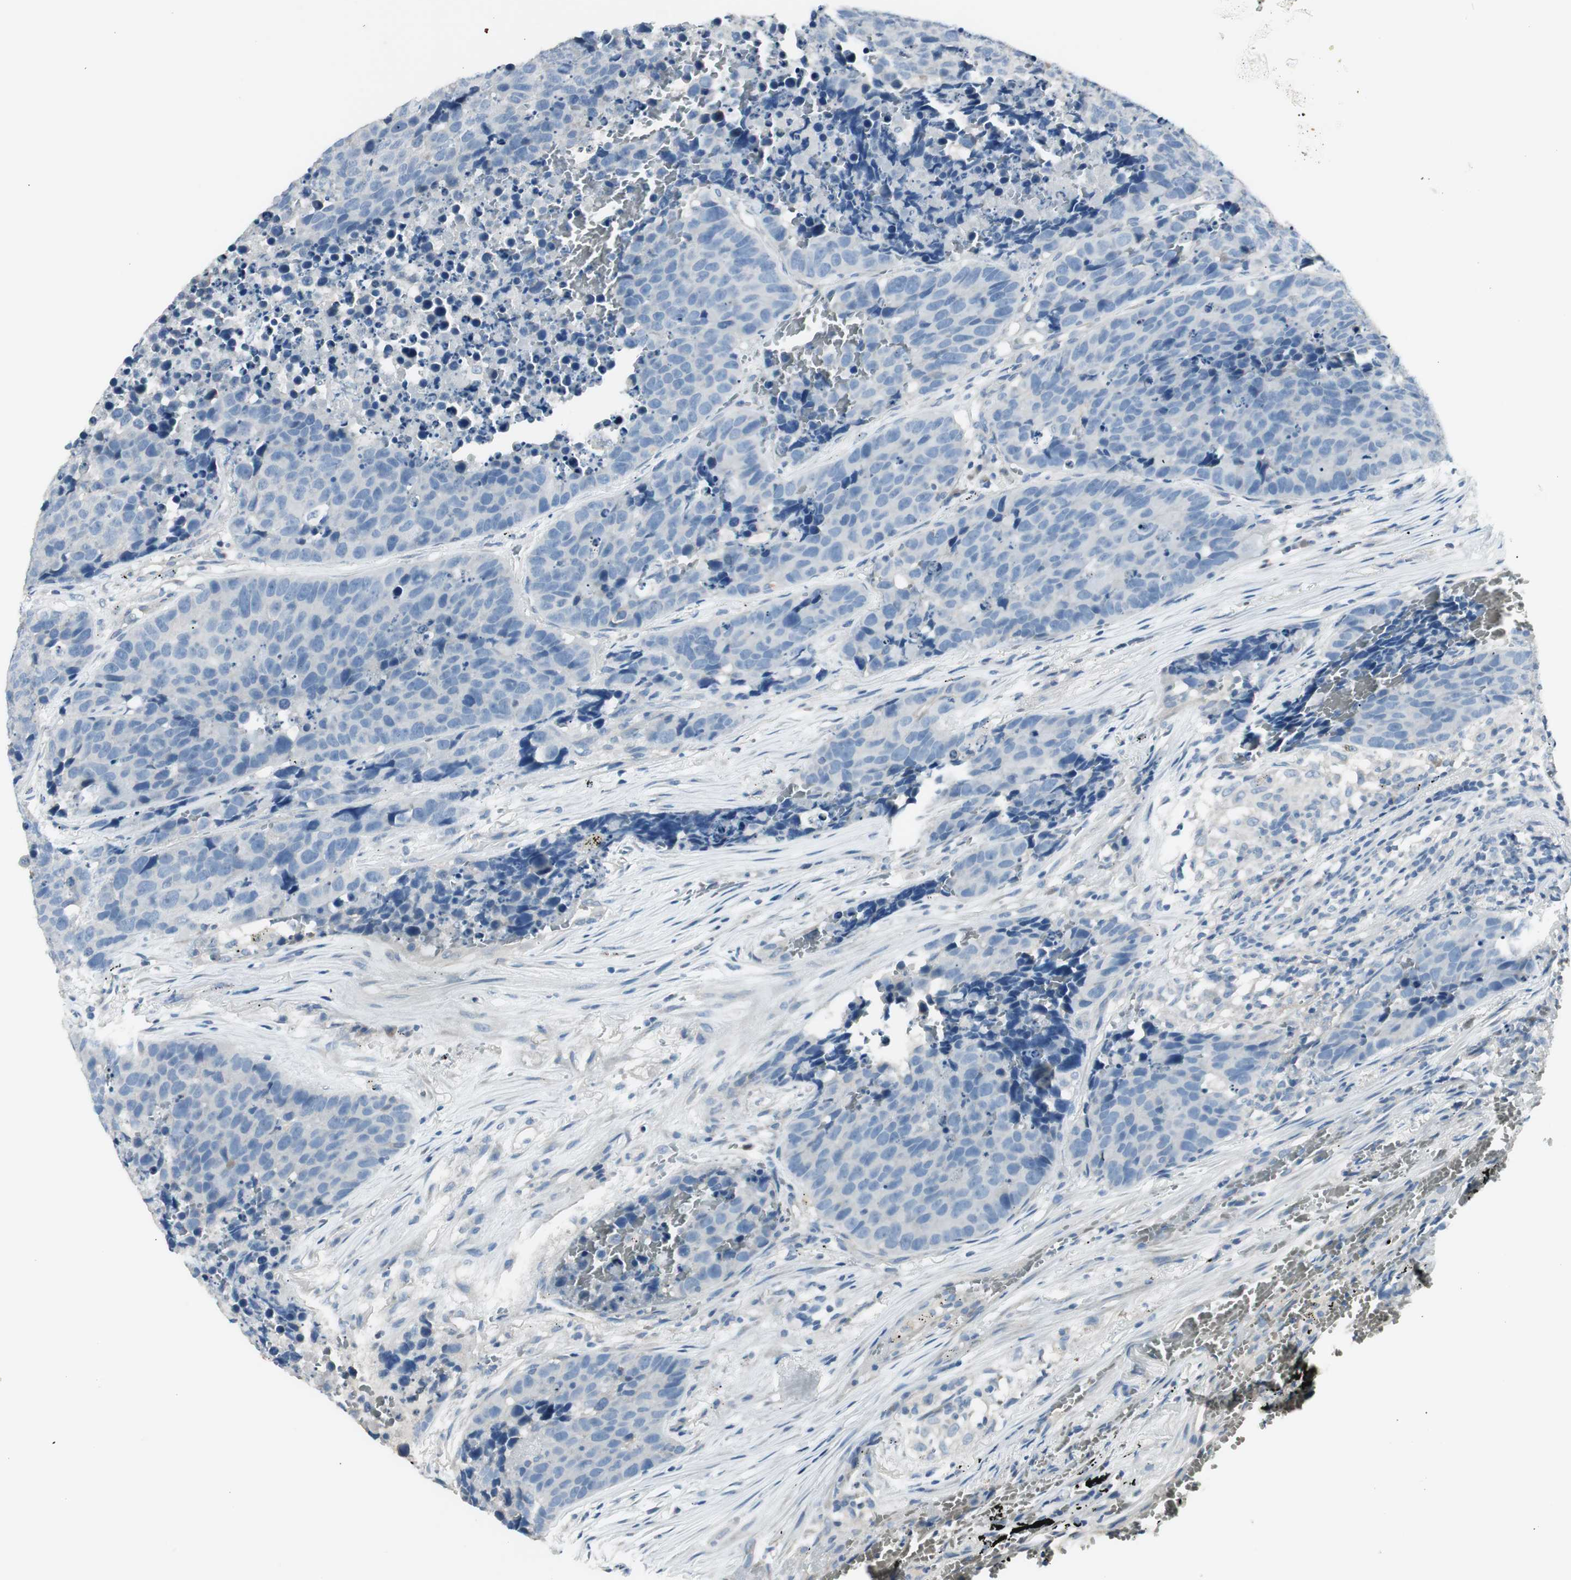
{"staining": {"intensity": "negative", "quantity": "none", "location": "none"}, "tissue": "carcinoid", "cell_type": "Tumor cells", "image_type": "cancer", "snomed": [{"axis": "morphology", "description": "Carcinoid, malignant, NOS"}, {"axis": "topography", "description": "Lung"}], "caption": "This is a image of immunohistochemistry (IHC) staining of carcinoid (malignant), which shows no expression in tumor cells.", "gene": "EVA1A", "patient": {"sex": "male", "age": 60}}